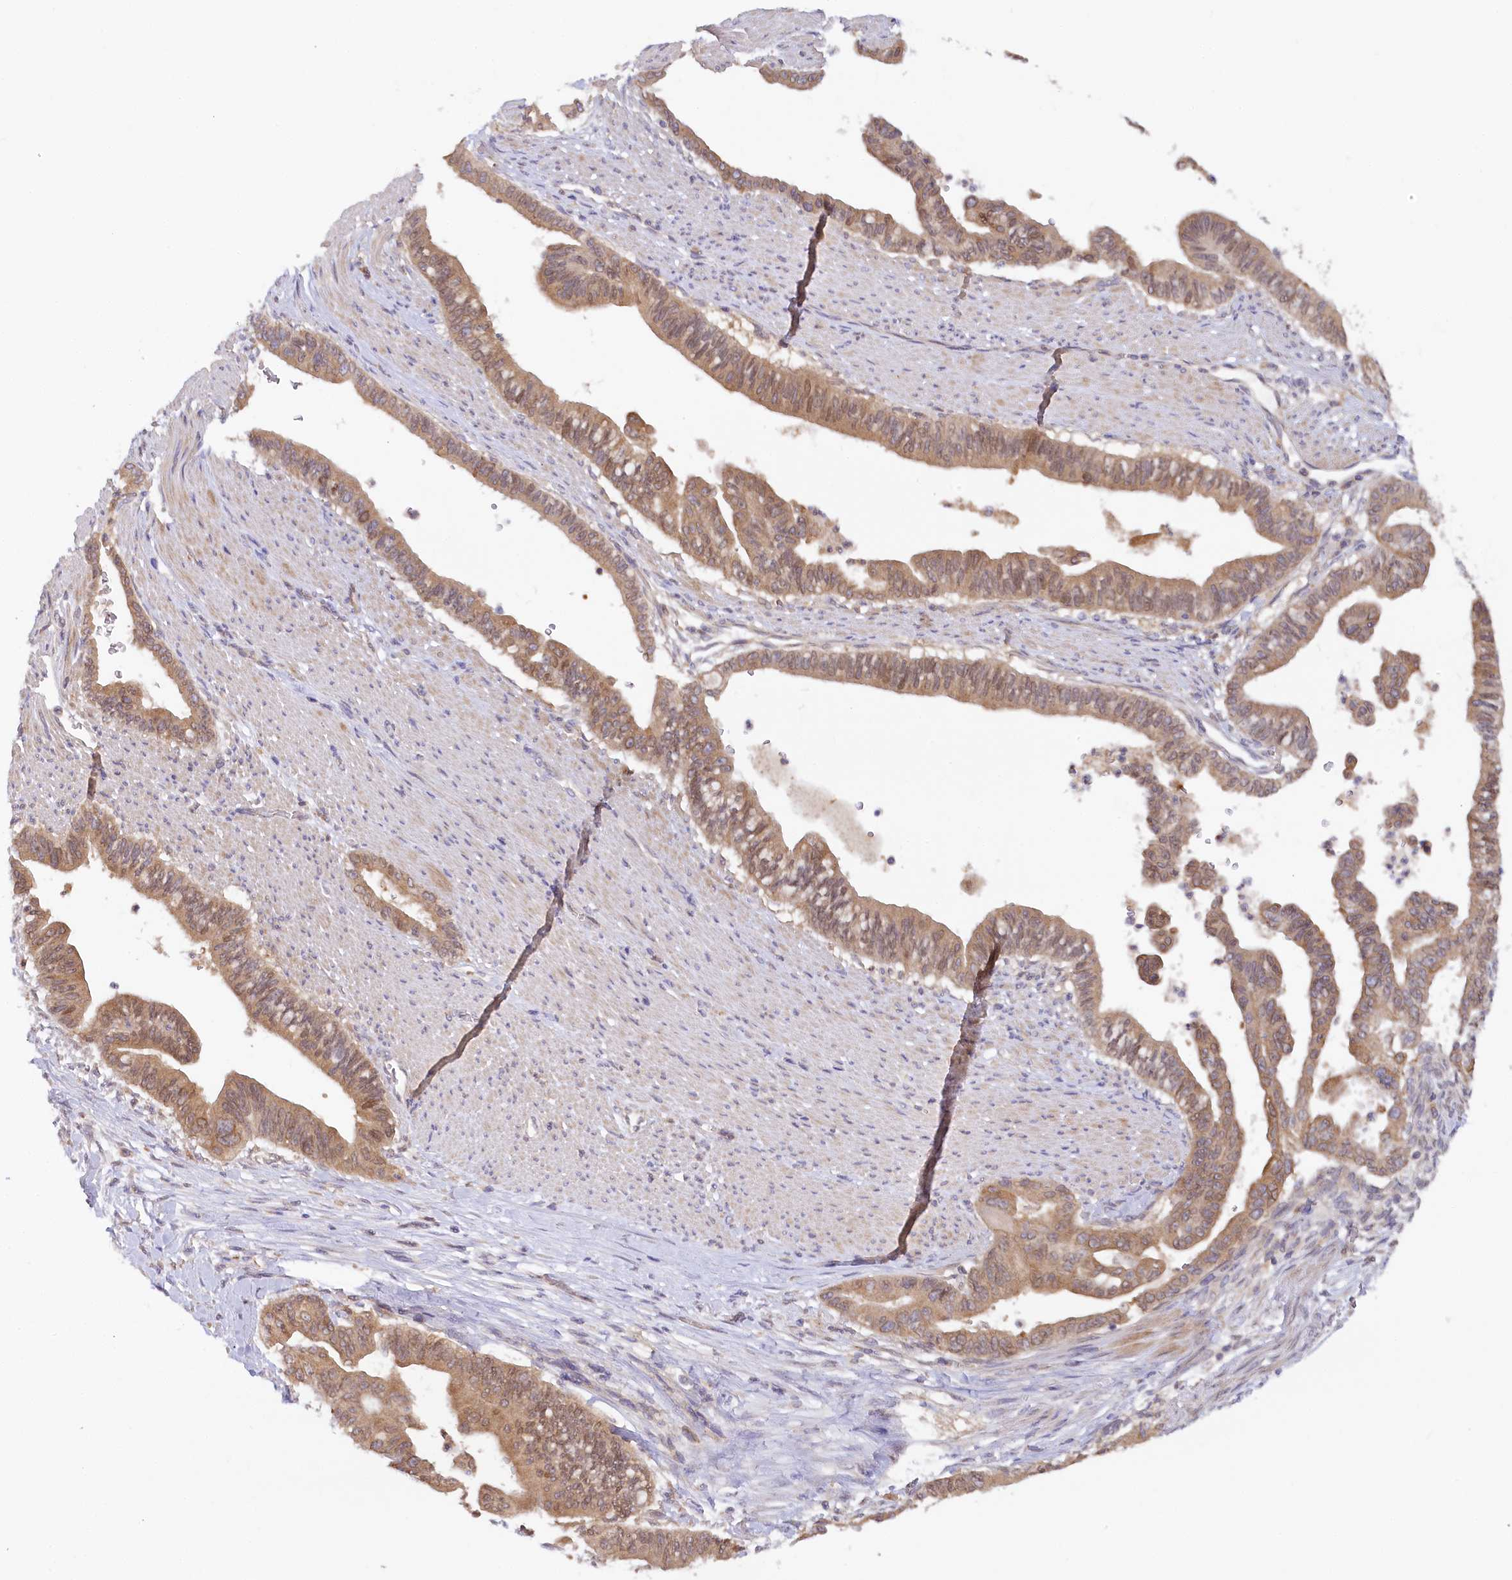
{"staining": {"intensity": "moderate", "quantity": ">75%", "location": "cytoplasmic/membranous"}, "tissue": "pancreatic cancer", "cell_type": "Tumor cells", "image_type": "cancer", "snomed": [{"axis": "morphology", "description": "Adenocarcinoma, NOS"}, {"axis": "topography", "description": "Pancreas"}], "caption": "Tumor cells exhibit medium levels of moderate cytoplasmic/membranous expression in about >75% of cells in human pancreatic cancer.", "gene": "PAIP2", "patient": {"sex": "male", "age": 70}}